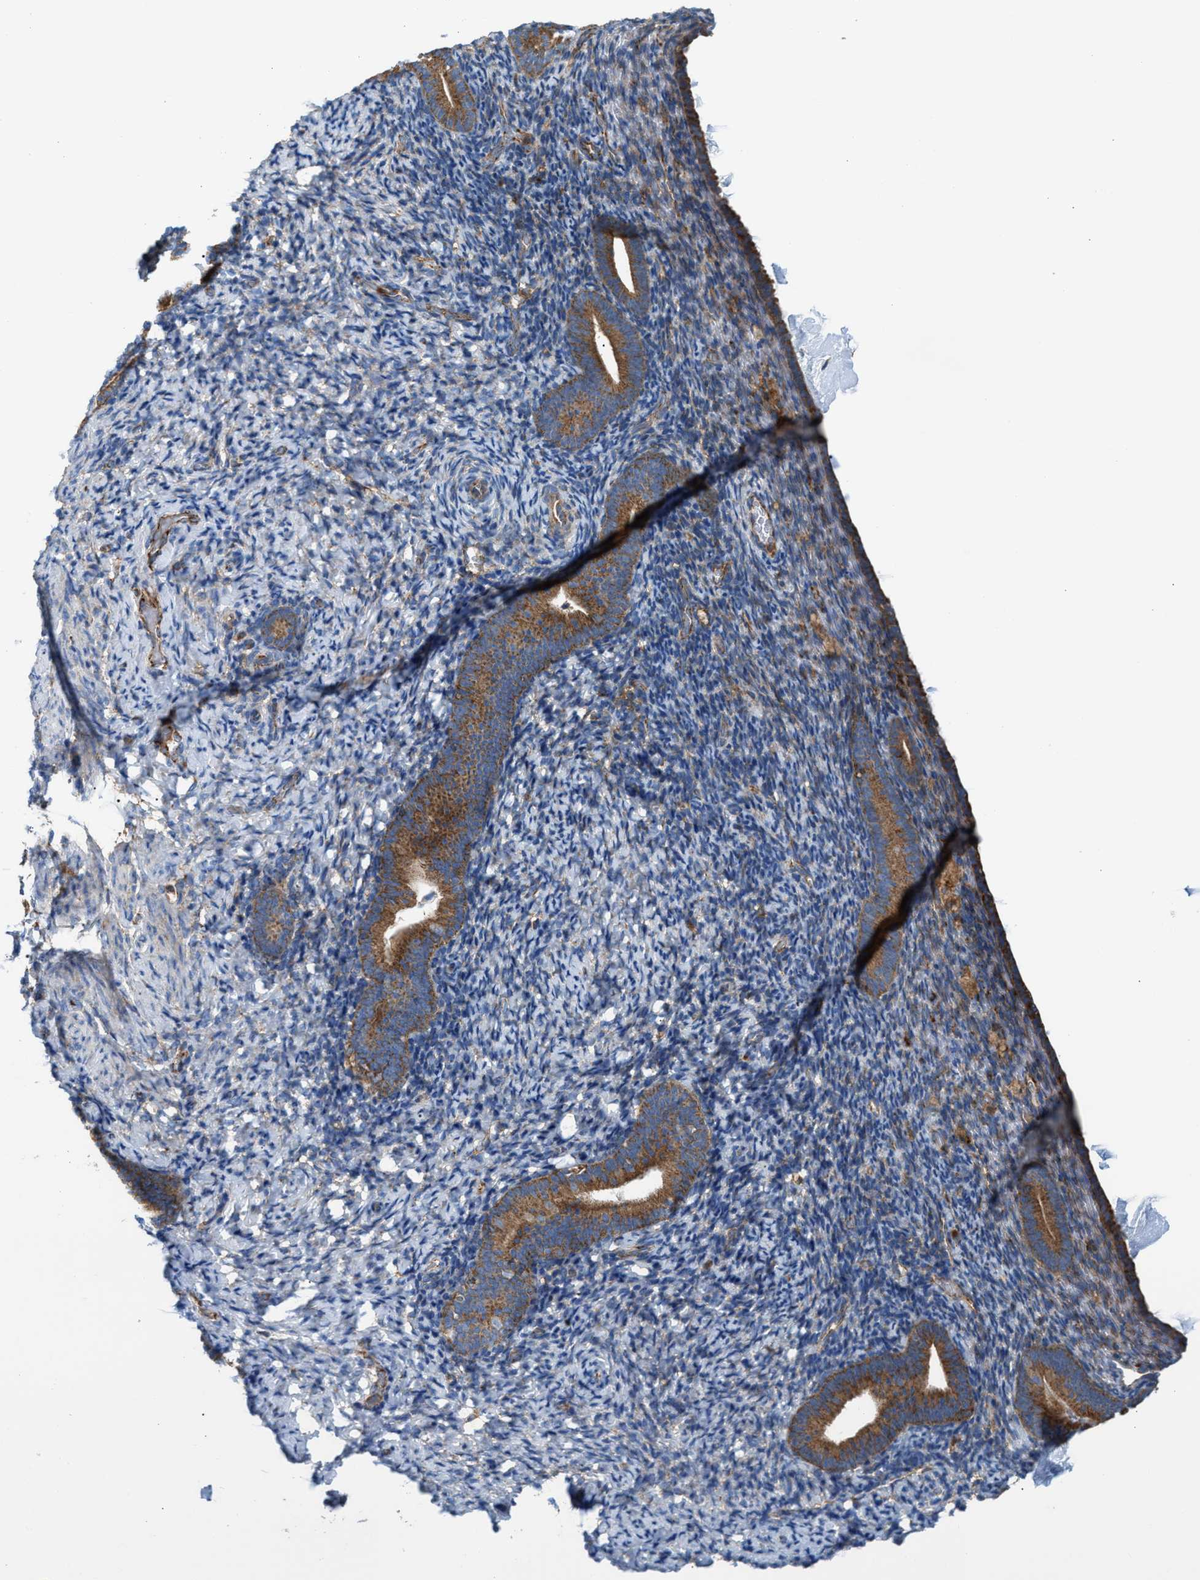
{"staining": {"intensity": "weak", "quantity": "25%-75%", "location": "cytoplasmic/membranous"}, "tissue": "endometrium", "cell_type": "Cells in endometrial stroma", "image_type": "normal", "snomed": [{"axis": "morphology", "description": "Normal tissue, NOS"}, {"axis": "topography", "description": "Endometrium"}], "caption": "Approximately 25%-75% of cells in endometrial stroma in unremarkable human endometrium demonstrate weak cytoplasmic/membranous protein expression as visualized by brown immunohistochemical staining.", "gene": "TBC1D15", "patient": {"sex": "female", "age": 51}}